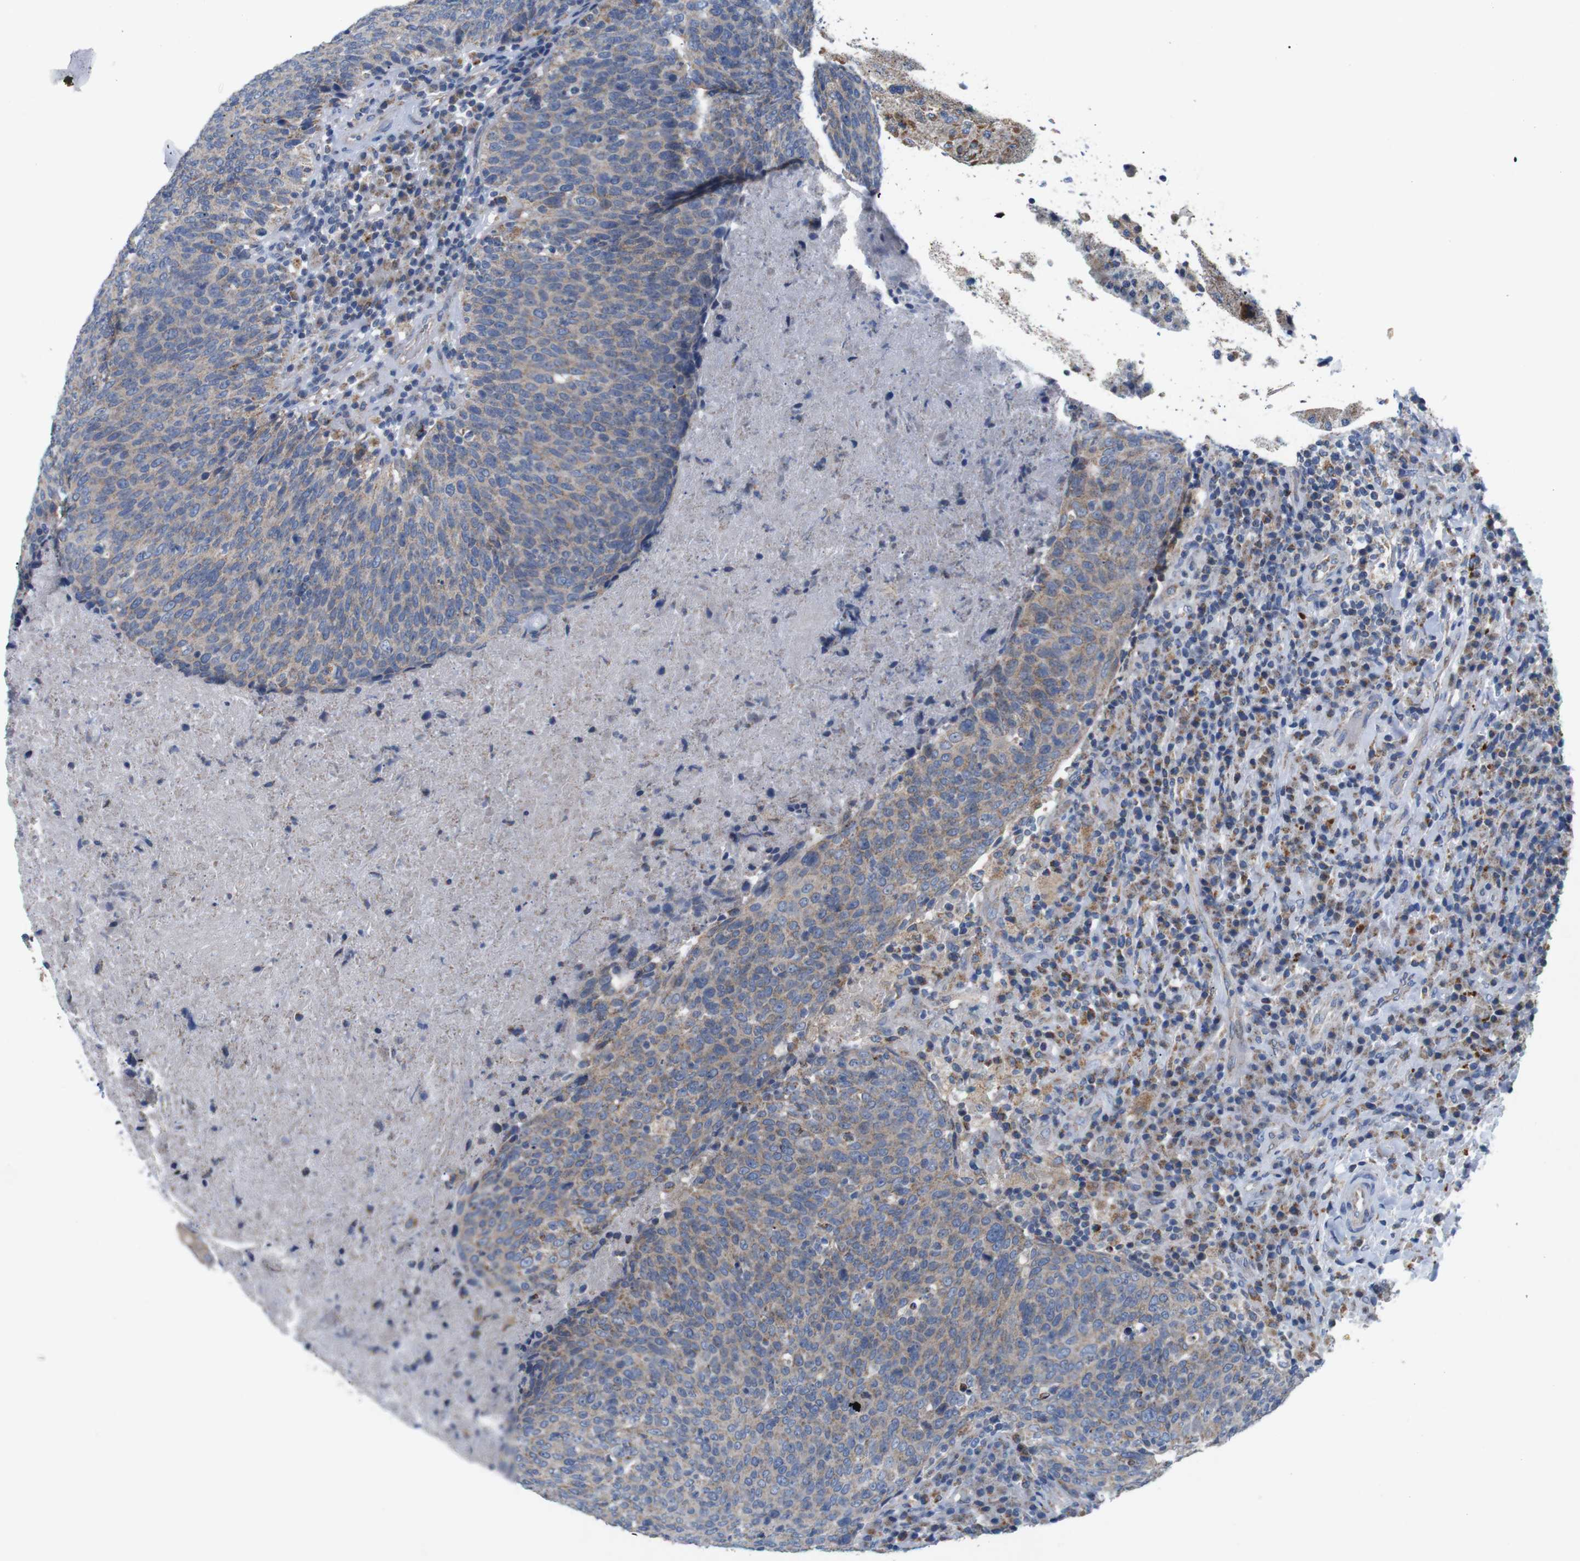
{"staining": {"intensity": "weak", "quantity": ">75%", "location": "cytoplasmic/membranous"}, "tissue": "head and neck cancer", "cell_type": "Tumor cells", "image_type": "cancer", "snomed": [{"axis": "morphology", "description": "Squamous cell carcinoma, NOS"}, {"axis": "morphology", "description": "Squamous cell carcinoma, metastatic, NOS"}, {"axis": "topography", "description": "Lymph node"}, {"axis": "topography", "description": "Head-Neck"}], "caption": "A photomicrograph of head and neck cancer stained for a protein reveals weak cytoplasmic/membranous brown staining in tumor cells.", "gene": "F2RL1", "patient": {"sex": "male", "age": 62}}